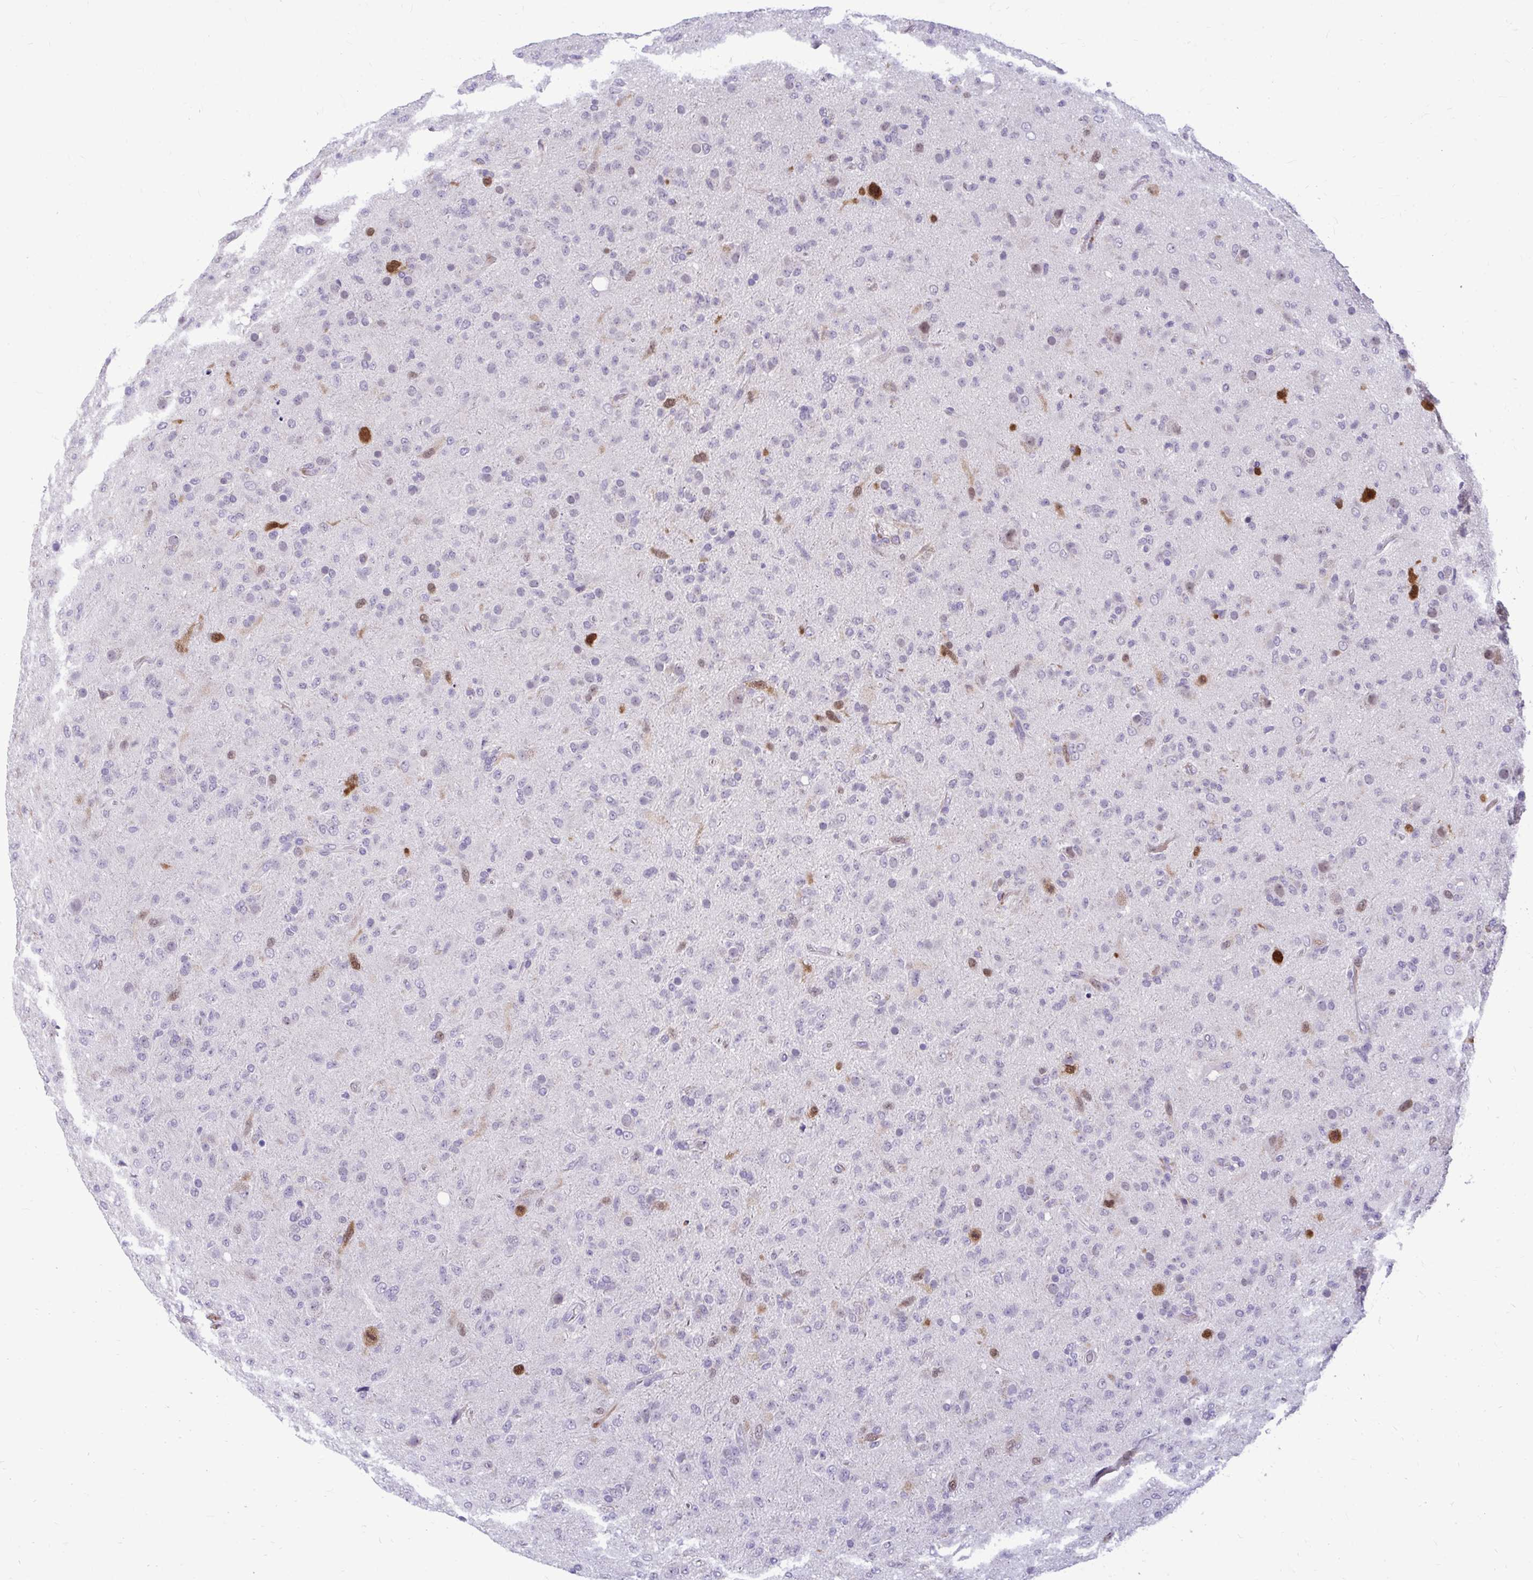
{"staining": {"intensity": "strong", "quantity": "<25%", "location": "nuclear"}, "tissue": "glioma", "cell_type": "Tumor cells", "image_type": "cancer", "snomed": [{"axis": "morphology", "description": "Glioma, malignant, Low grade"}, {"axis": "topography", "description": "Brain"}], "caption": "A brown stain shows strong nuclear staining of a protein in malignant glioma (low-grade) tumor cells.", "gene": "CDC20", "patient": {"sex": "male", "age": 65}}